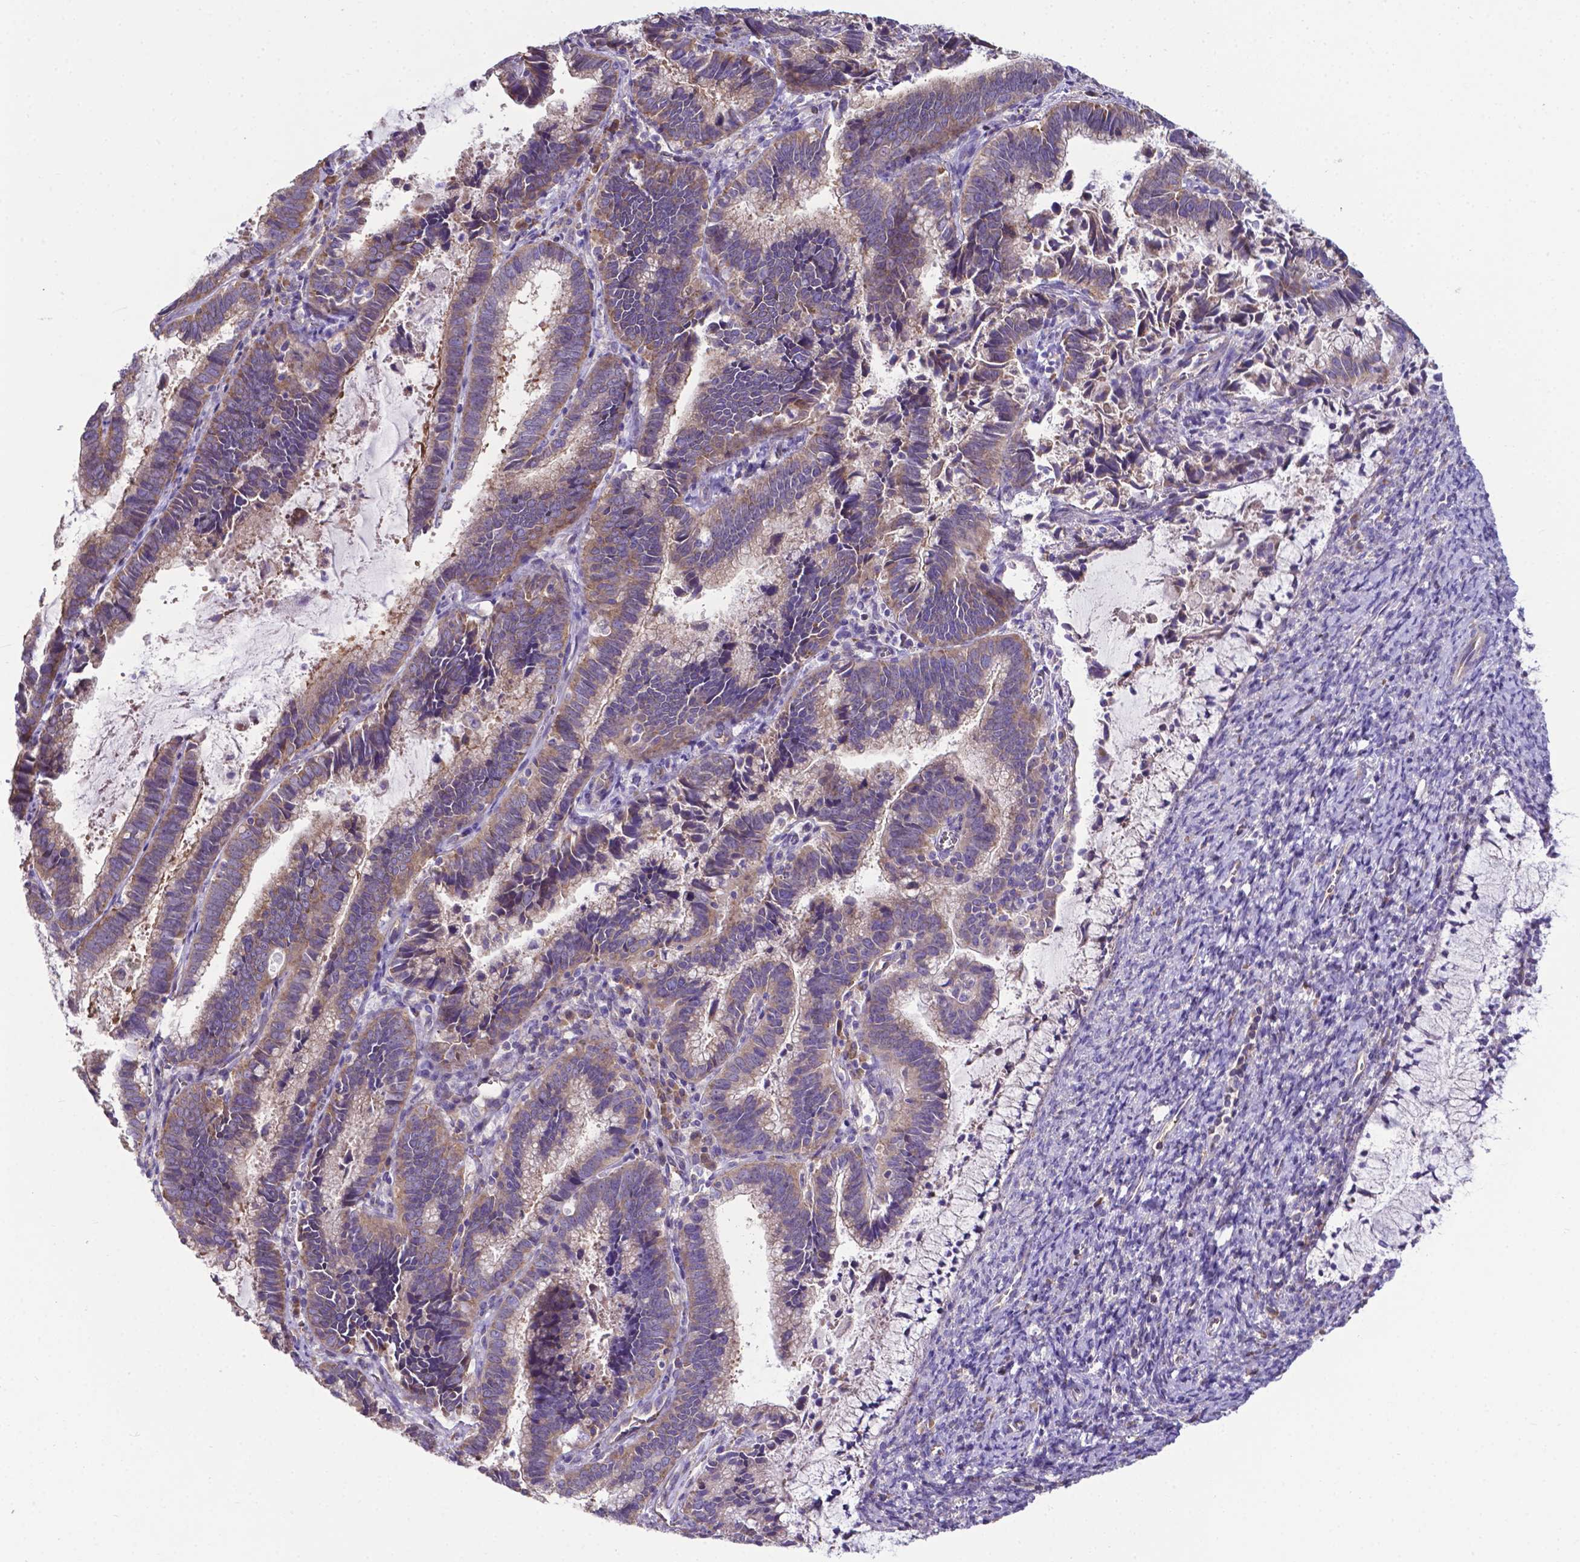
{"staining": {"intensity": "moderate", "quantity": ">75%", "location": "cytoplasmic/membranous"}, "tissue": "cervical cancer", "cell_type": "Tumor cells", "image_type": "cancer", "snomed": [{"axis": "morphology", "description": "Adenocarcinoma, NOS"}, {"axis": "topography", "description": "Cervix"}], "caption": "A histopathology image of cervical cancer (adenocarcinoma) stained for a protein exhibits moderate cytoplasmic/membranous brown staining in tumor cells.", "gene": "RPL6", "patient": {"sex": "female", "age": 61}}